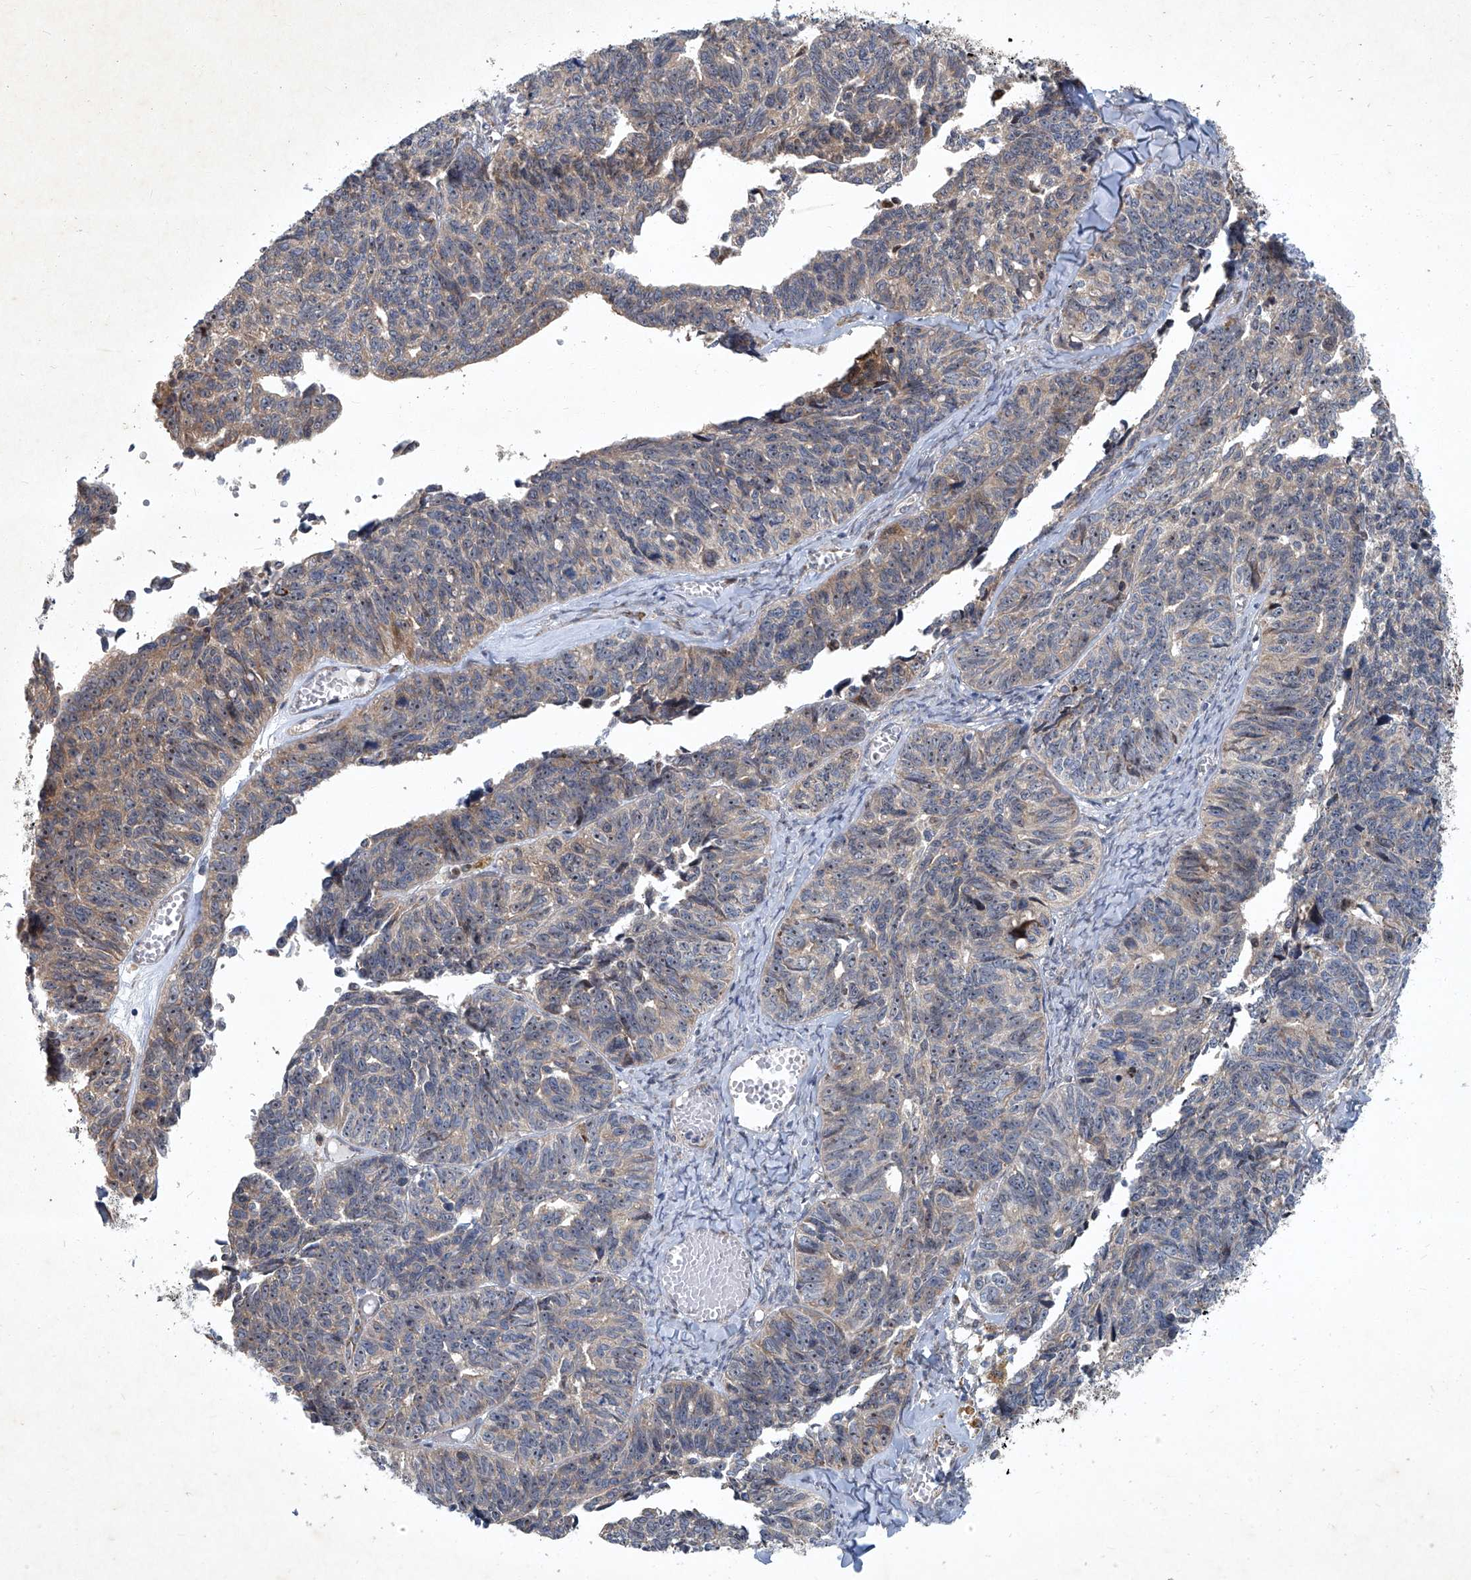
{"staining": {"intensity": "moderate", "quantity": "<25%", "location": "cytoplasmic/membranous,nuclear"}, "tissue": "ovarian cancer", "cell_type": "Tumor cells", "image_type": "cancer", "snomed": [{"axis": "morphology", "description": "Cystadenocarcinoma, serous, NOS"}, {"axis": "topography", "description": "Ovary"}], "caption": "Protein expression analysis of ovarian cancer (serous cystadenocarcinoma) reveals moderate cytoplasmic/membranous and nuclear staining in approximately <25% of tumor cells. (DAB IHC with brightfield microscopy, high magnification).", "gene": "GPR132", "patient": {"sex": "female", "age": 79}}